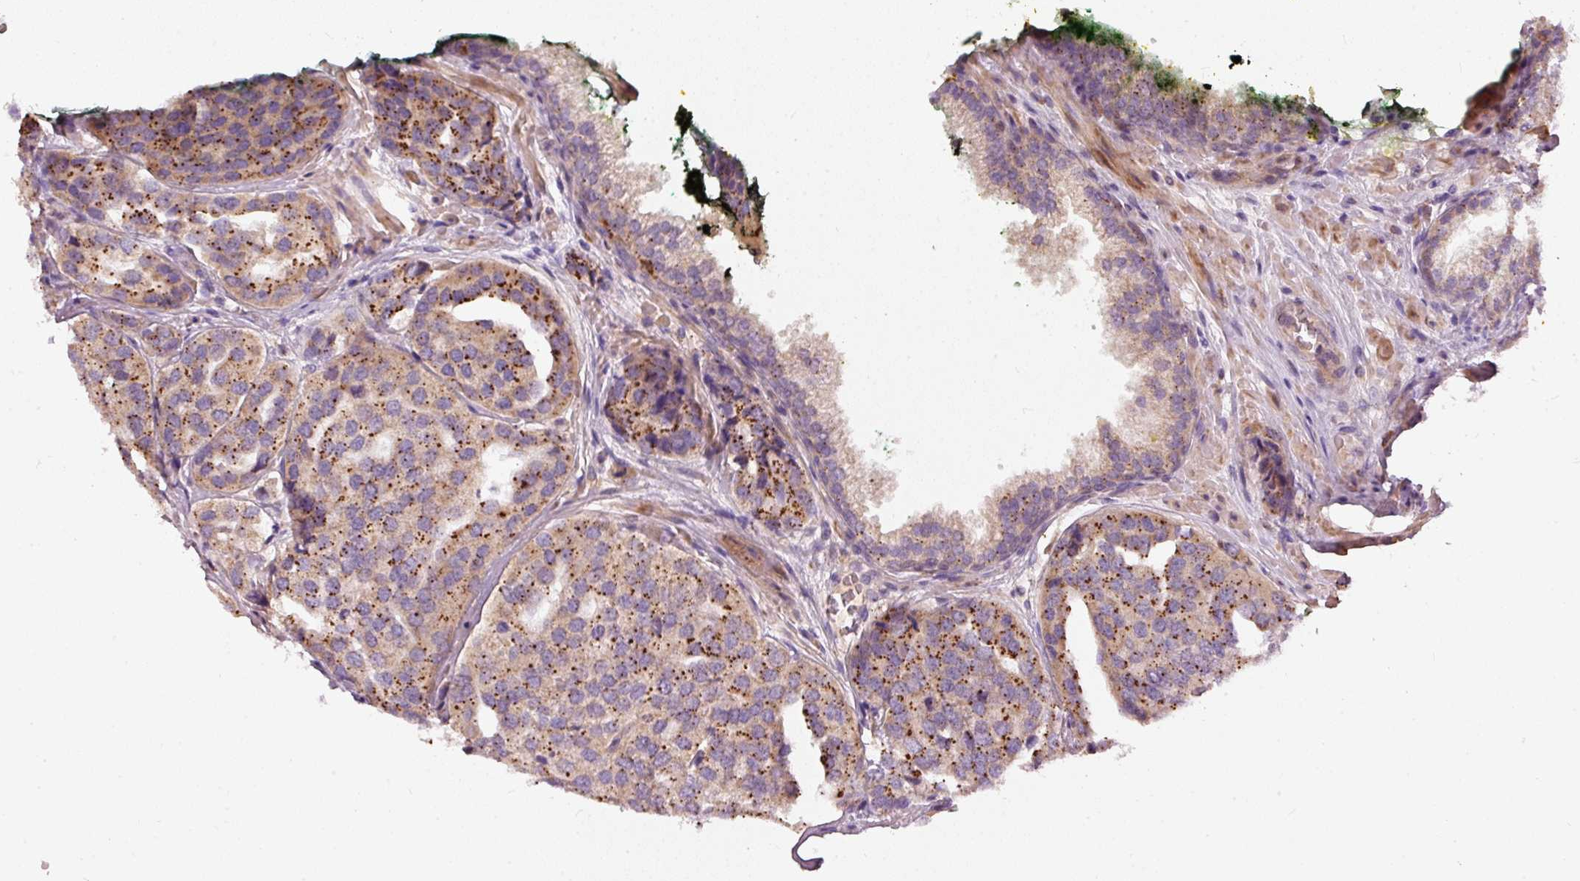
{"staining": {"intensity": "moderate", "quantity": ">75%", "location": "cytoplasmic/membranous"}, "tissue": "prostate cancer", "cell_type": "Tumor cells", "image_type": "cancer", "snomed": [{"axis": "morphology", "description": "Adenocarcinoma, High grade"}, {"axis": "topography", "description": "Prostate"}], "caption": "Brown immunohistochemical staining in human prostate cancer (high-grade adenocarcinoma) shows moderate cytoplasmic/membranous staining in approximately >75% of tumor cells.", "gene": "KLHL21", "patient": {"sex": "male", "age": 63}}